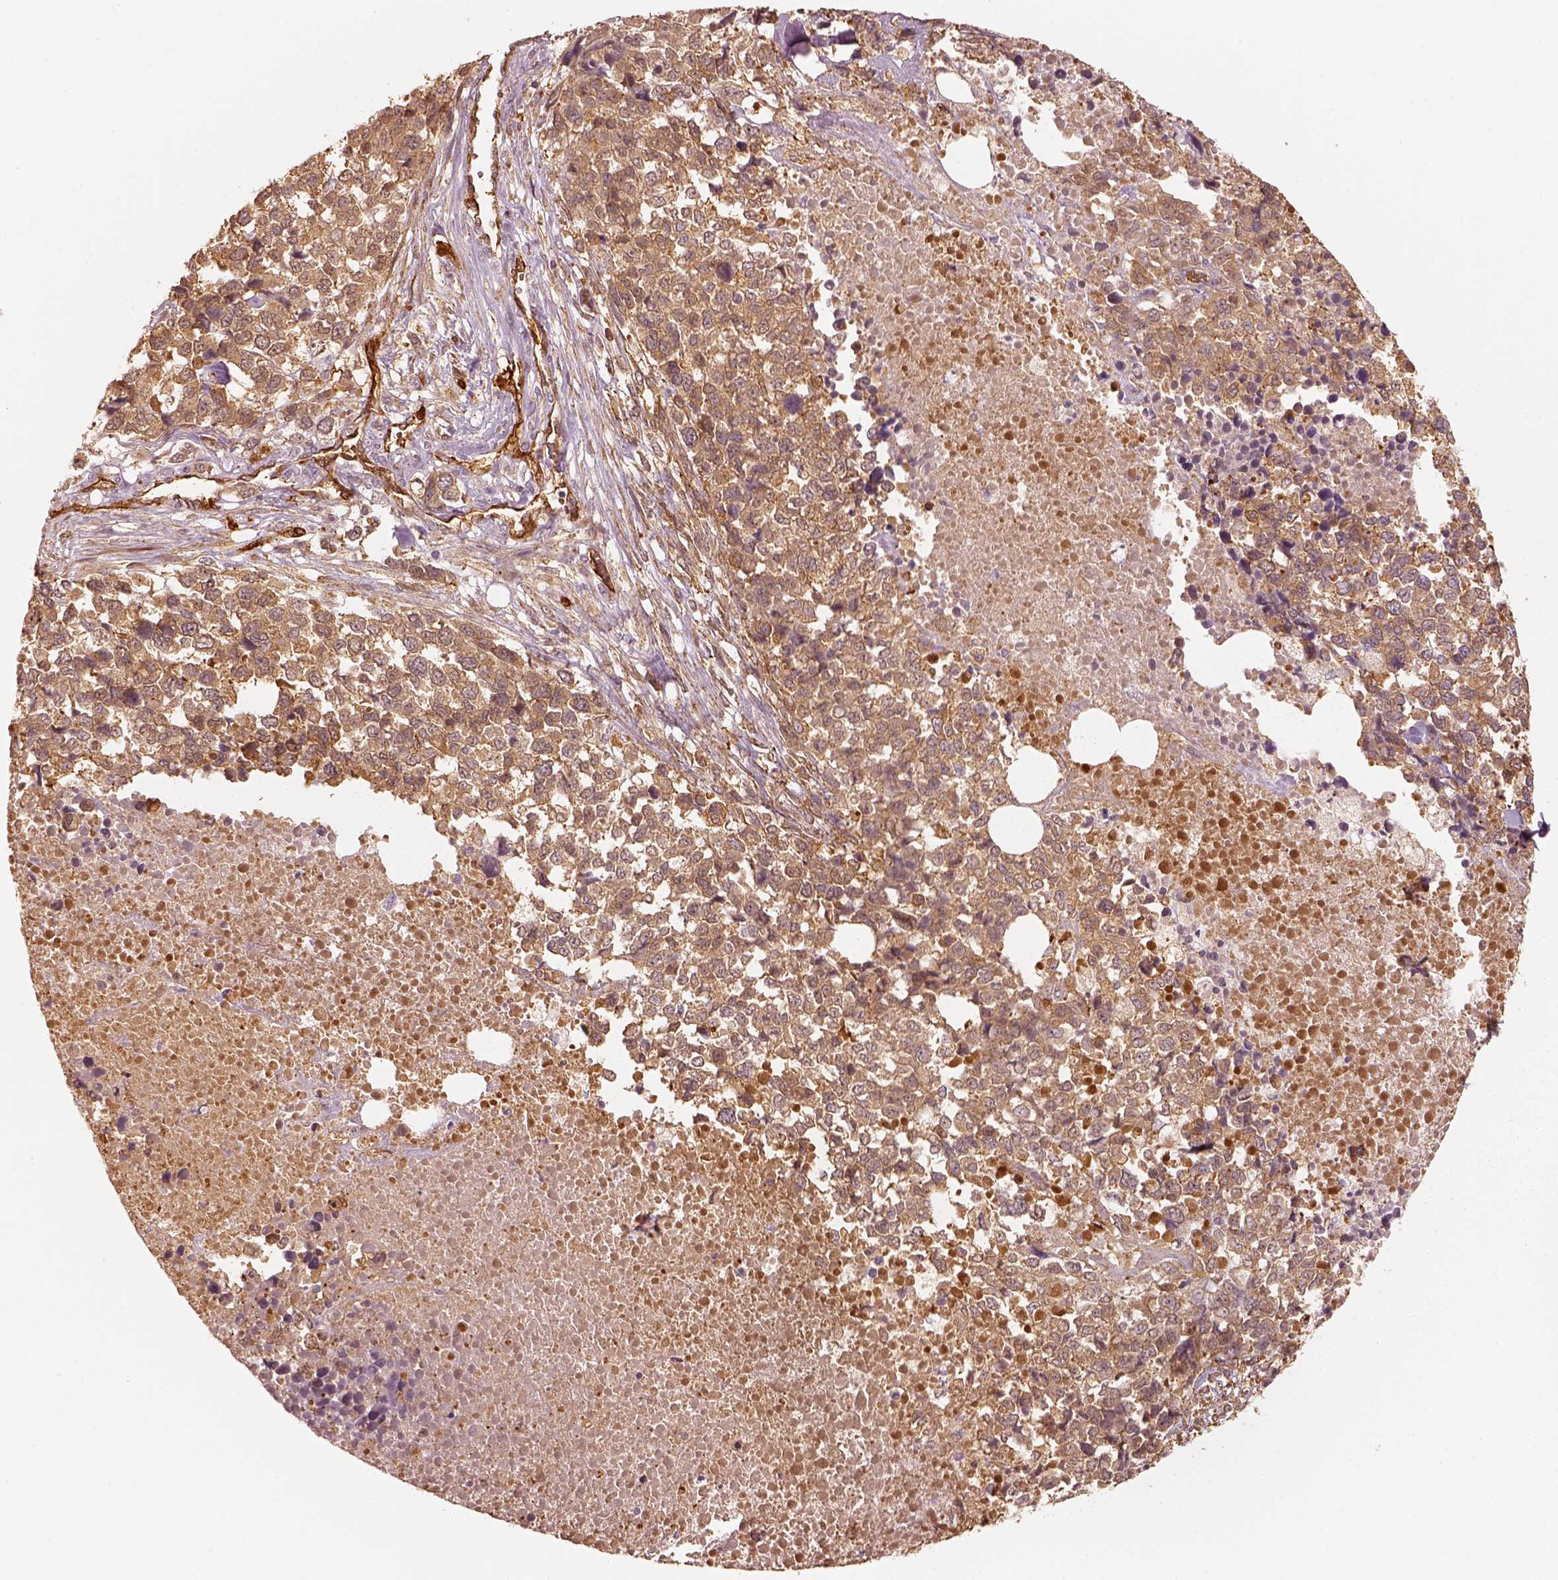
{"staining": {"intensity": "moderate", "quantity": ">75%", "location": "cytoplasmic/membranous"}, "tissue": "melanoma", "cell_type": "Tumor cells", "image_type": "cancer", "snomed": [{"axis": "morphology", "description": "Malignant melanoma, Metastatic site"}, {"axis": "topography", "description": "Skin"}], "caption": "Melanoma tissue demonstrates moderate cytoplasmic/membranous positivity in about >75% of tumor cells", "gene": "FSCN1", "patient": {"sex": "male", "age": 84}}